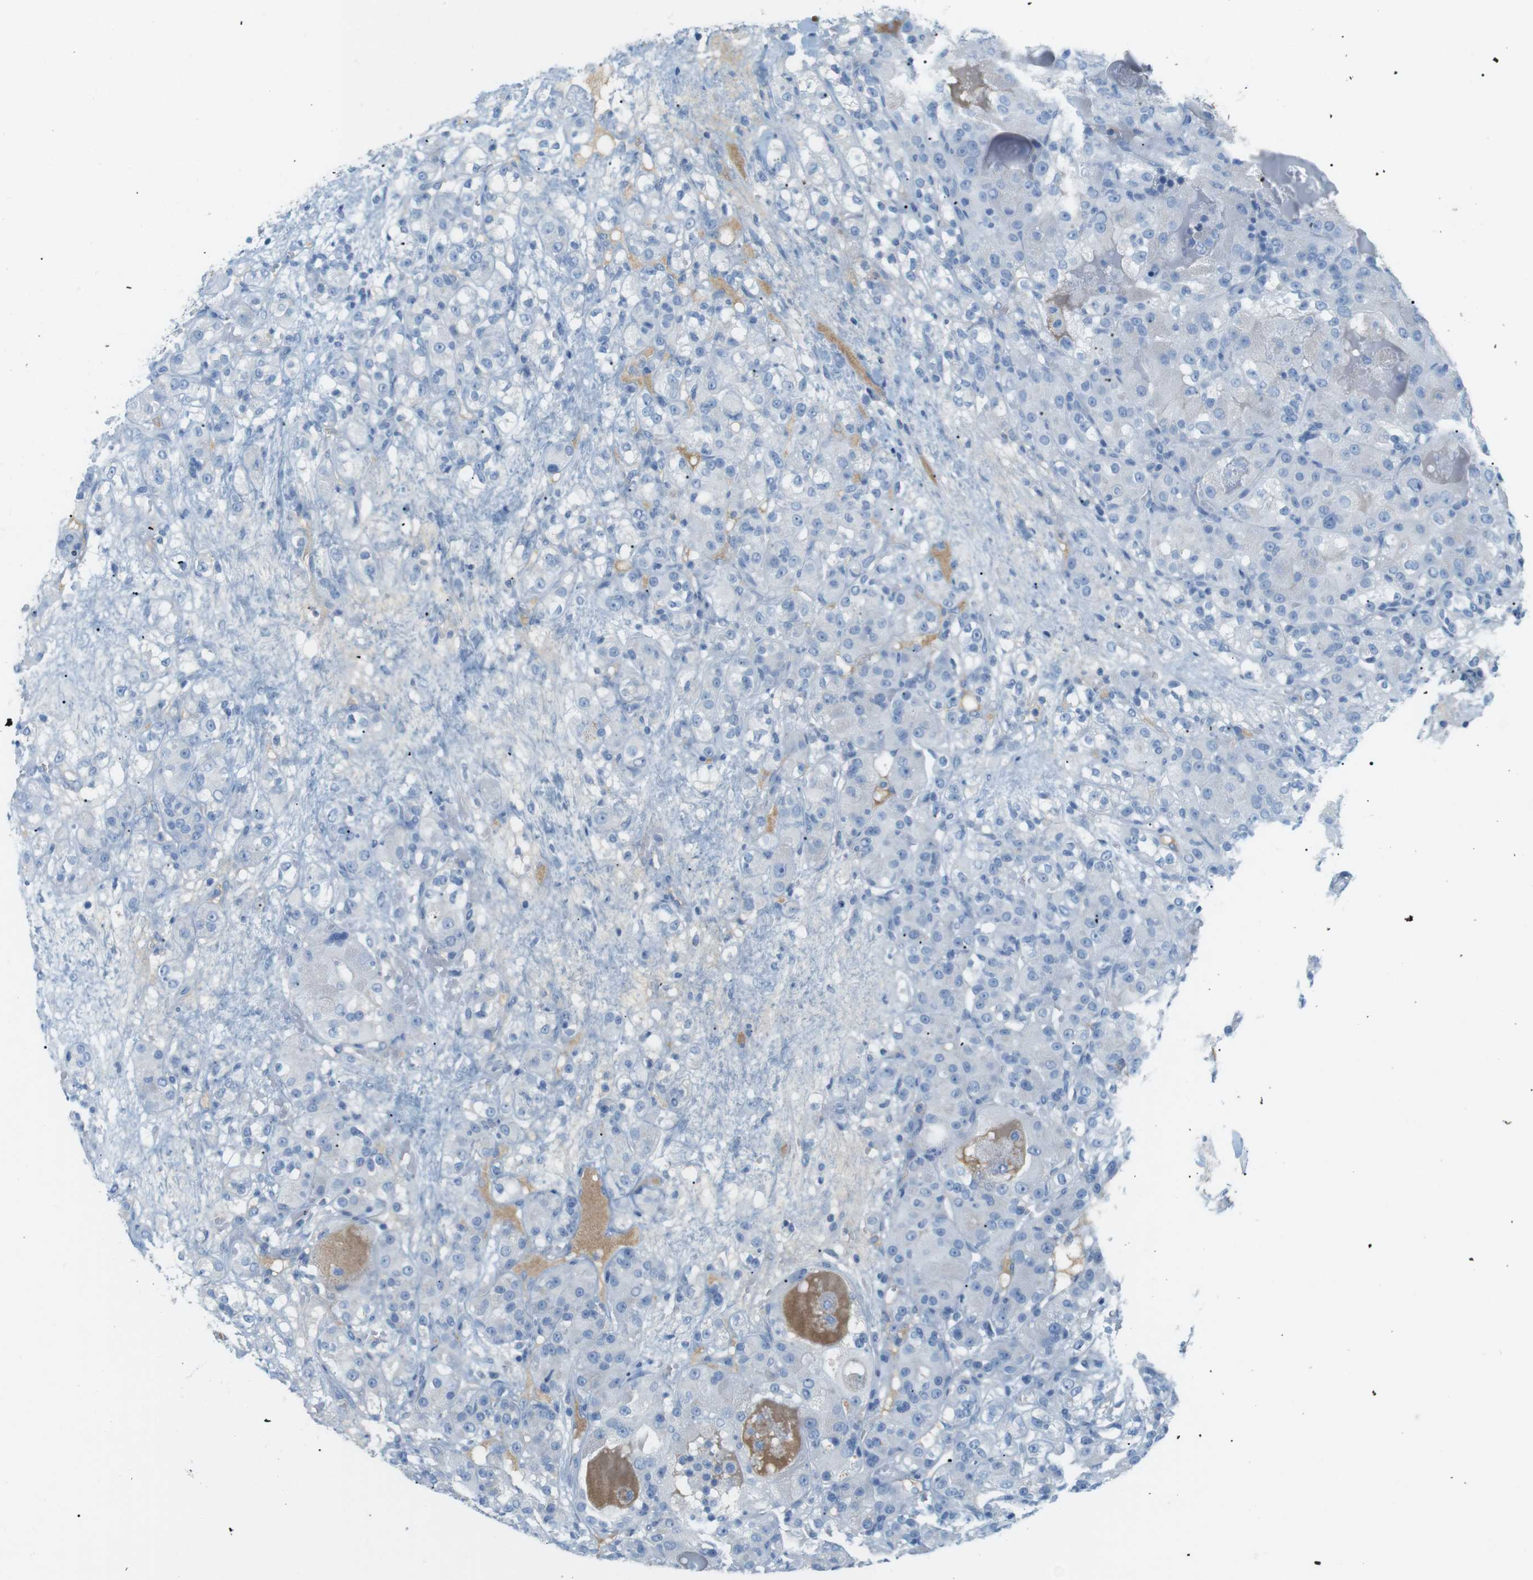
{"staining": {"intensity": "negative", "quantity": "none", "location": "none"}, "tissue": "renal cancer", "cell_type": "Tumor cells", "image_type": "cancer", "snomed": [{"axis": "morphology", "description": "Normal tissue, NOS"}, {"axis": "morphology", "description": "Adenocarcinoma, NOS"}, {"axis": "topography", "description": "Kidney"}], "caption": "Tumor cells are negative for protein expression in human adenocarcinoma (renal).", "gene": "AZGP1", "patient": {"sex": "male", "age": 61}}